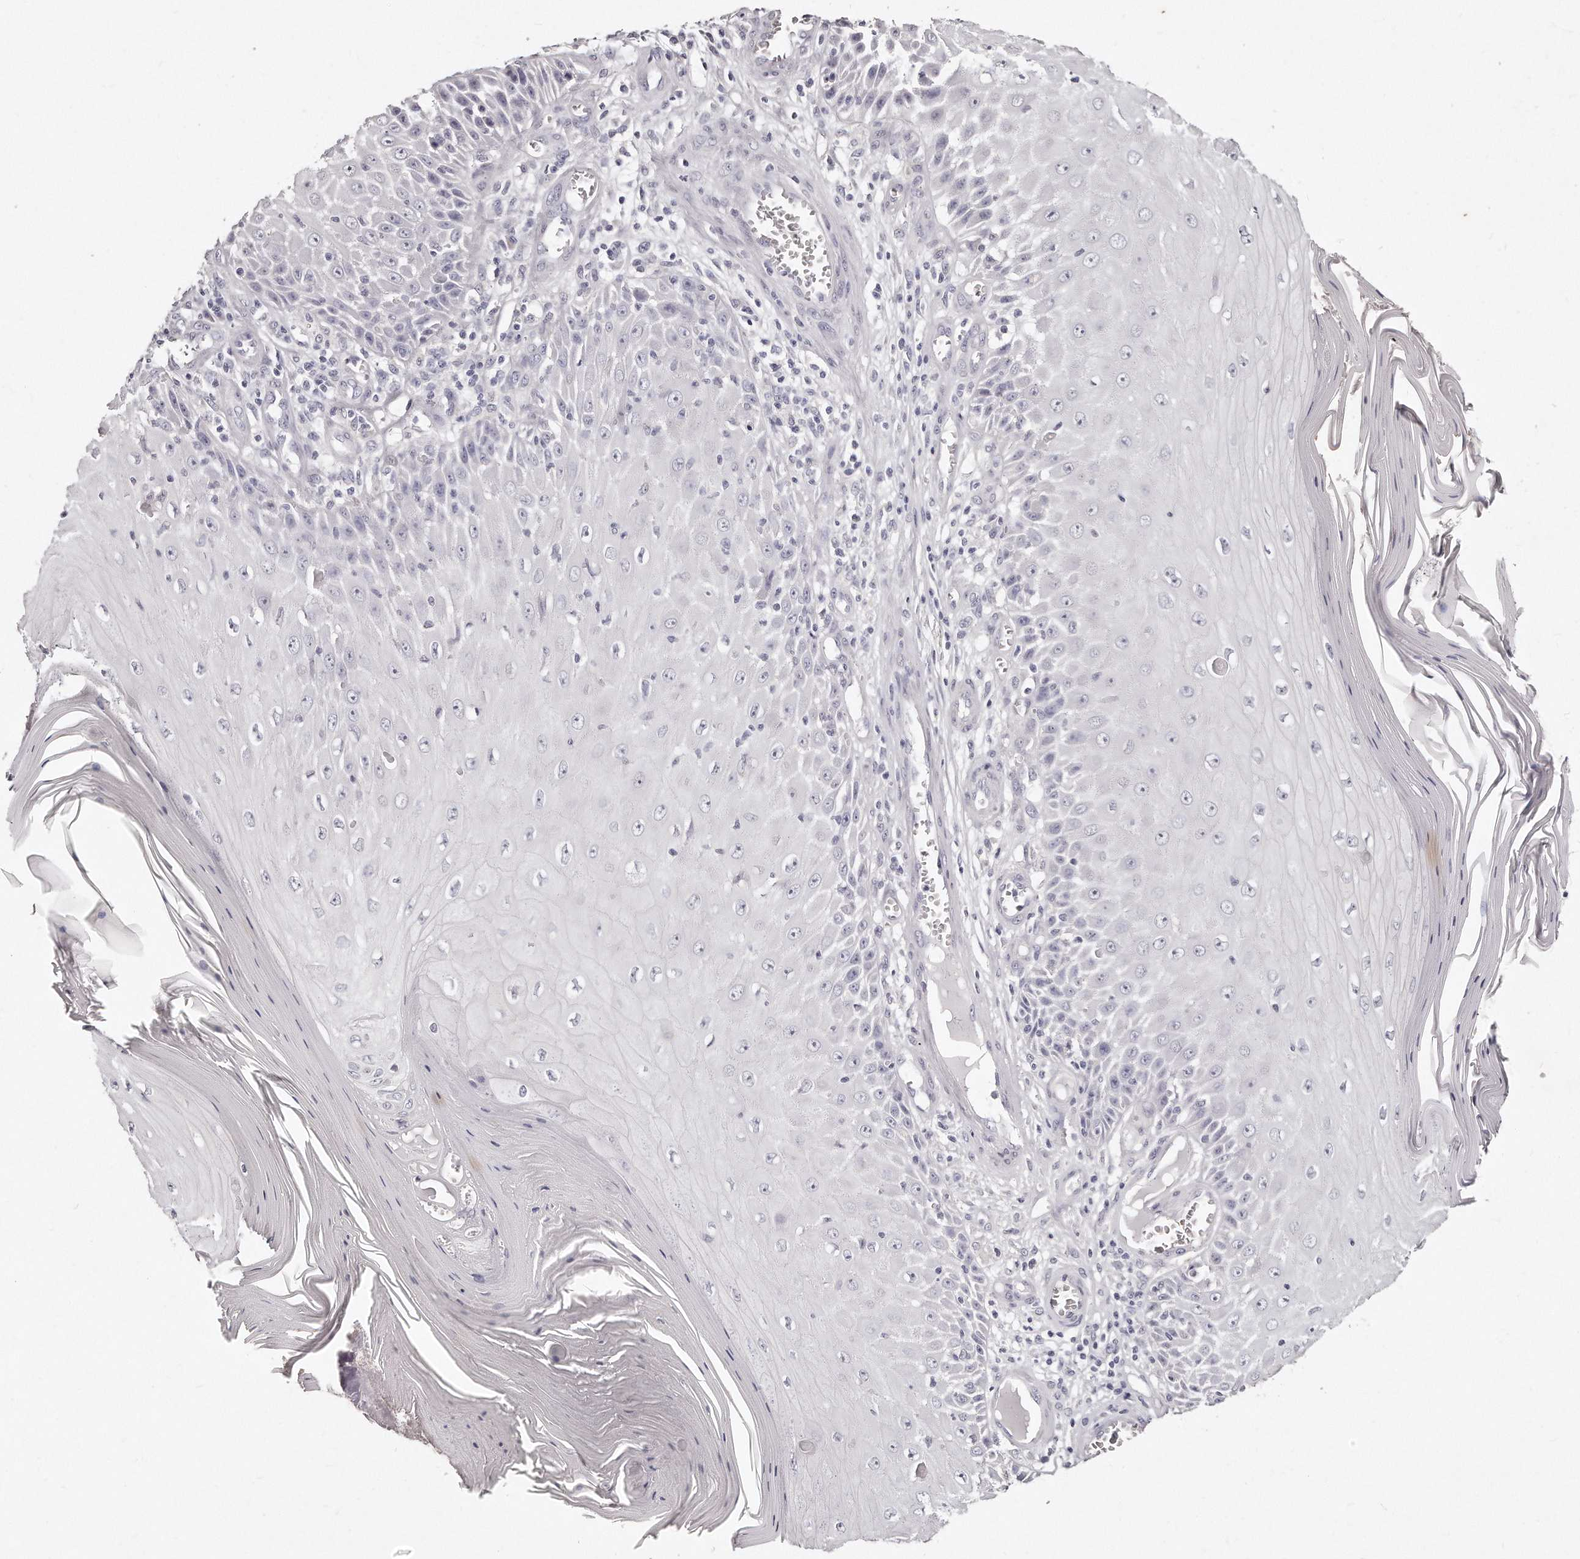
{"staining": {"intensity": "negative", "quantity": "none", "location": "none"}, "tissue": "skin cancer", "cell_type": "Tumor cells", "image_type": "cancer", "snomed": [{"axis": "morphology", "description": "Squamous cell carcinoma, NOS"}, {"axis": "topography", "description": "Skin"}], "caption": "Human squamous cell carcinoma (skin) stained for a protein using IHC shows no positivity in tumor cells.", "gene": "GDA", "patient": {"sex": "female", "age": 73}}